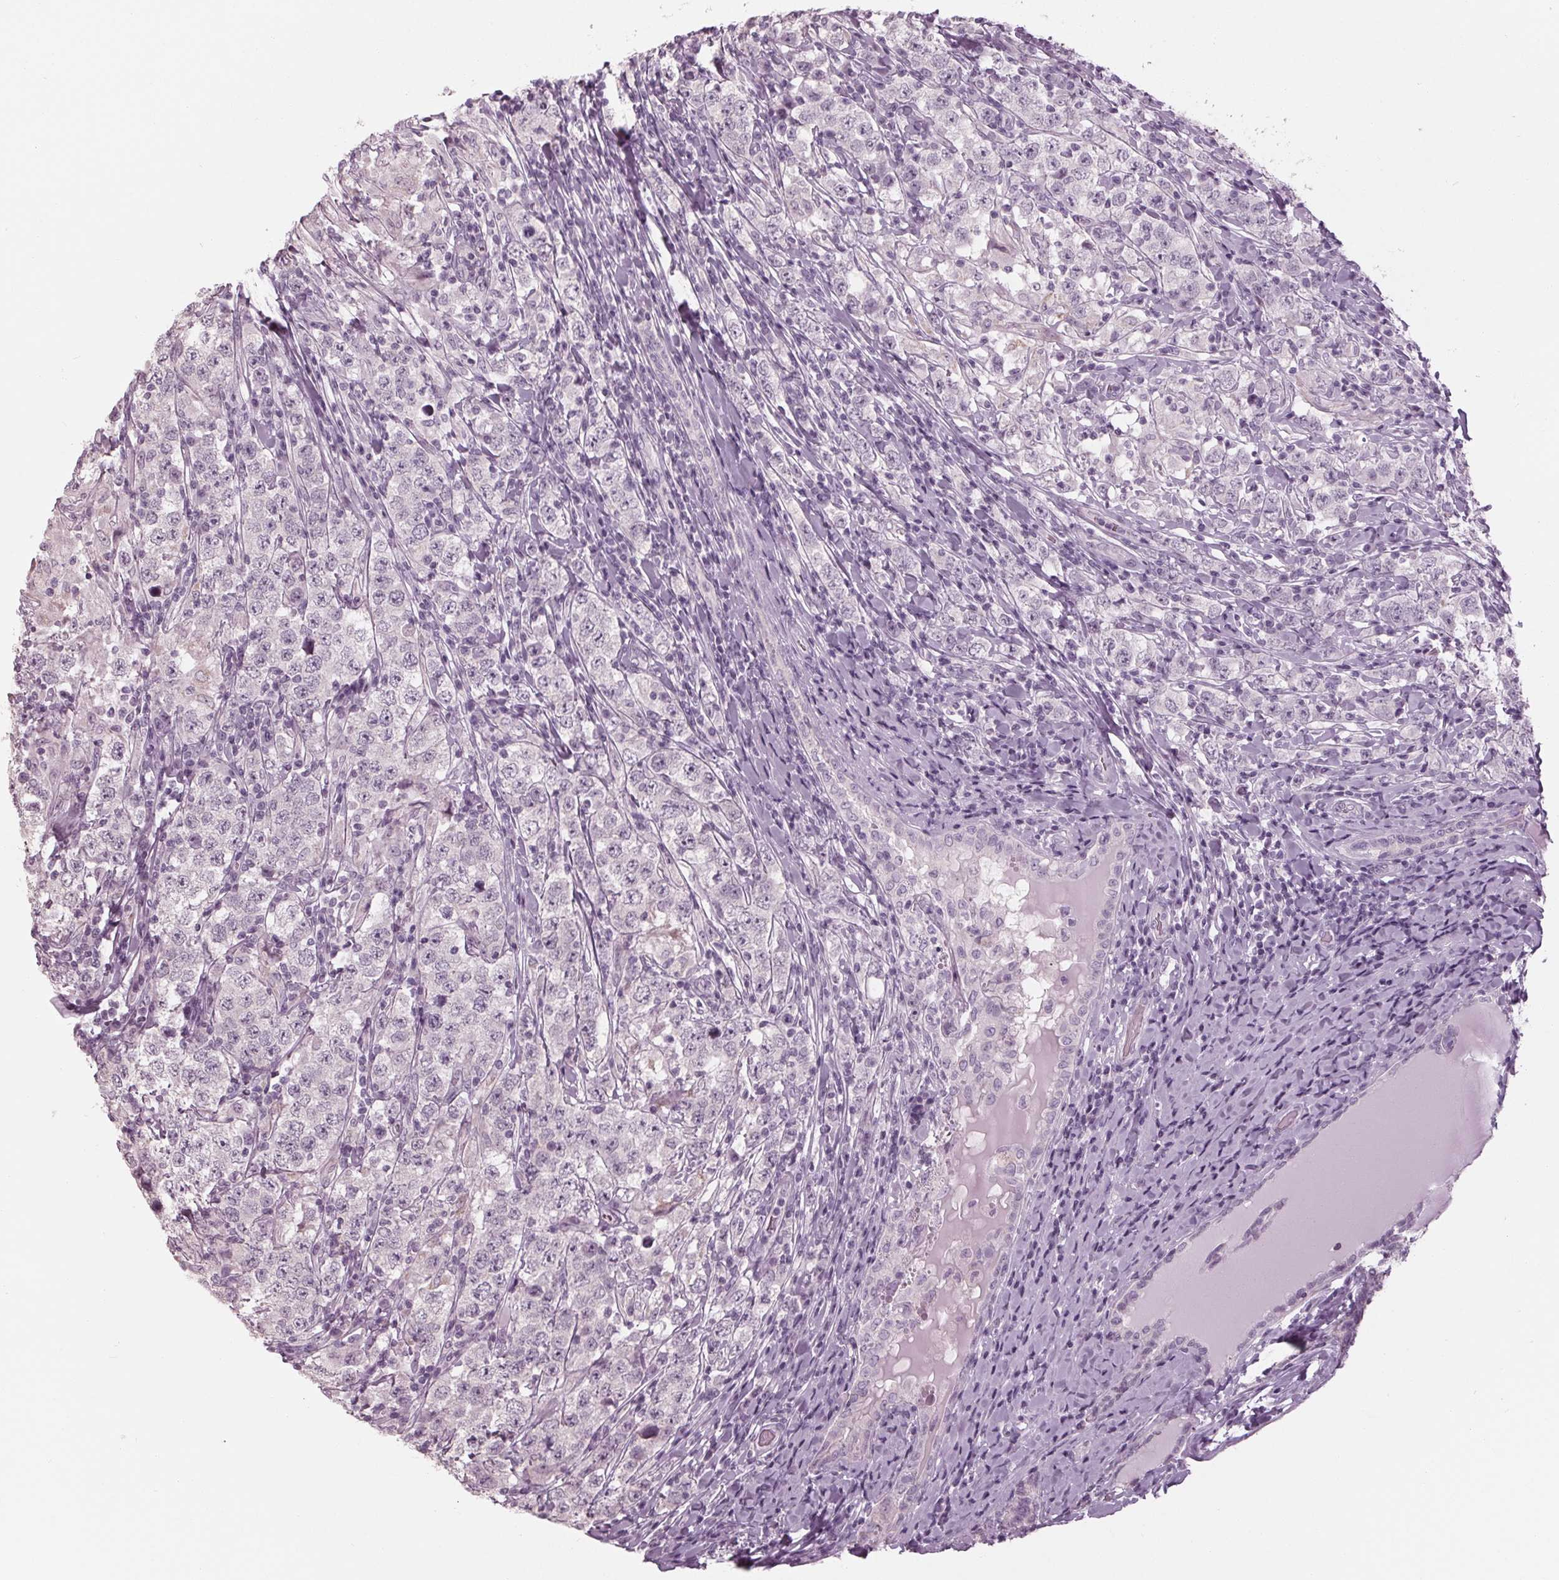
{"staining": {"intensity": "negative", "quantity": "none", "location": "none"}, "tissue": "testis cancer", "cell_type": "Tumor cells", "image_type": "cancer", "snomed": [{"axis": "morphology", "description": "Seminoma, NOS"}, {"axis": "morphology", "description": "Carcinoma, Embryonal, NOS"}, {"axis": "topography", "description": "Testis"}], "caption": "IHC micrograph of human testis cancer (embryonal carcinoma) stained for a protein (brown), which demonstrates no positivity in tumor cells.", "gene": "TNNC2", "patient": {"sex": "male", "age": 41}}